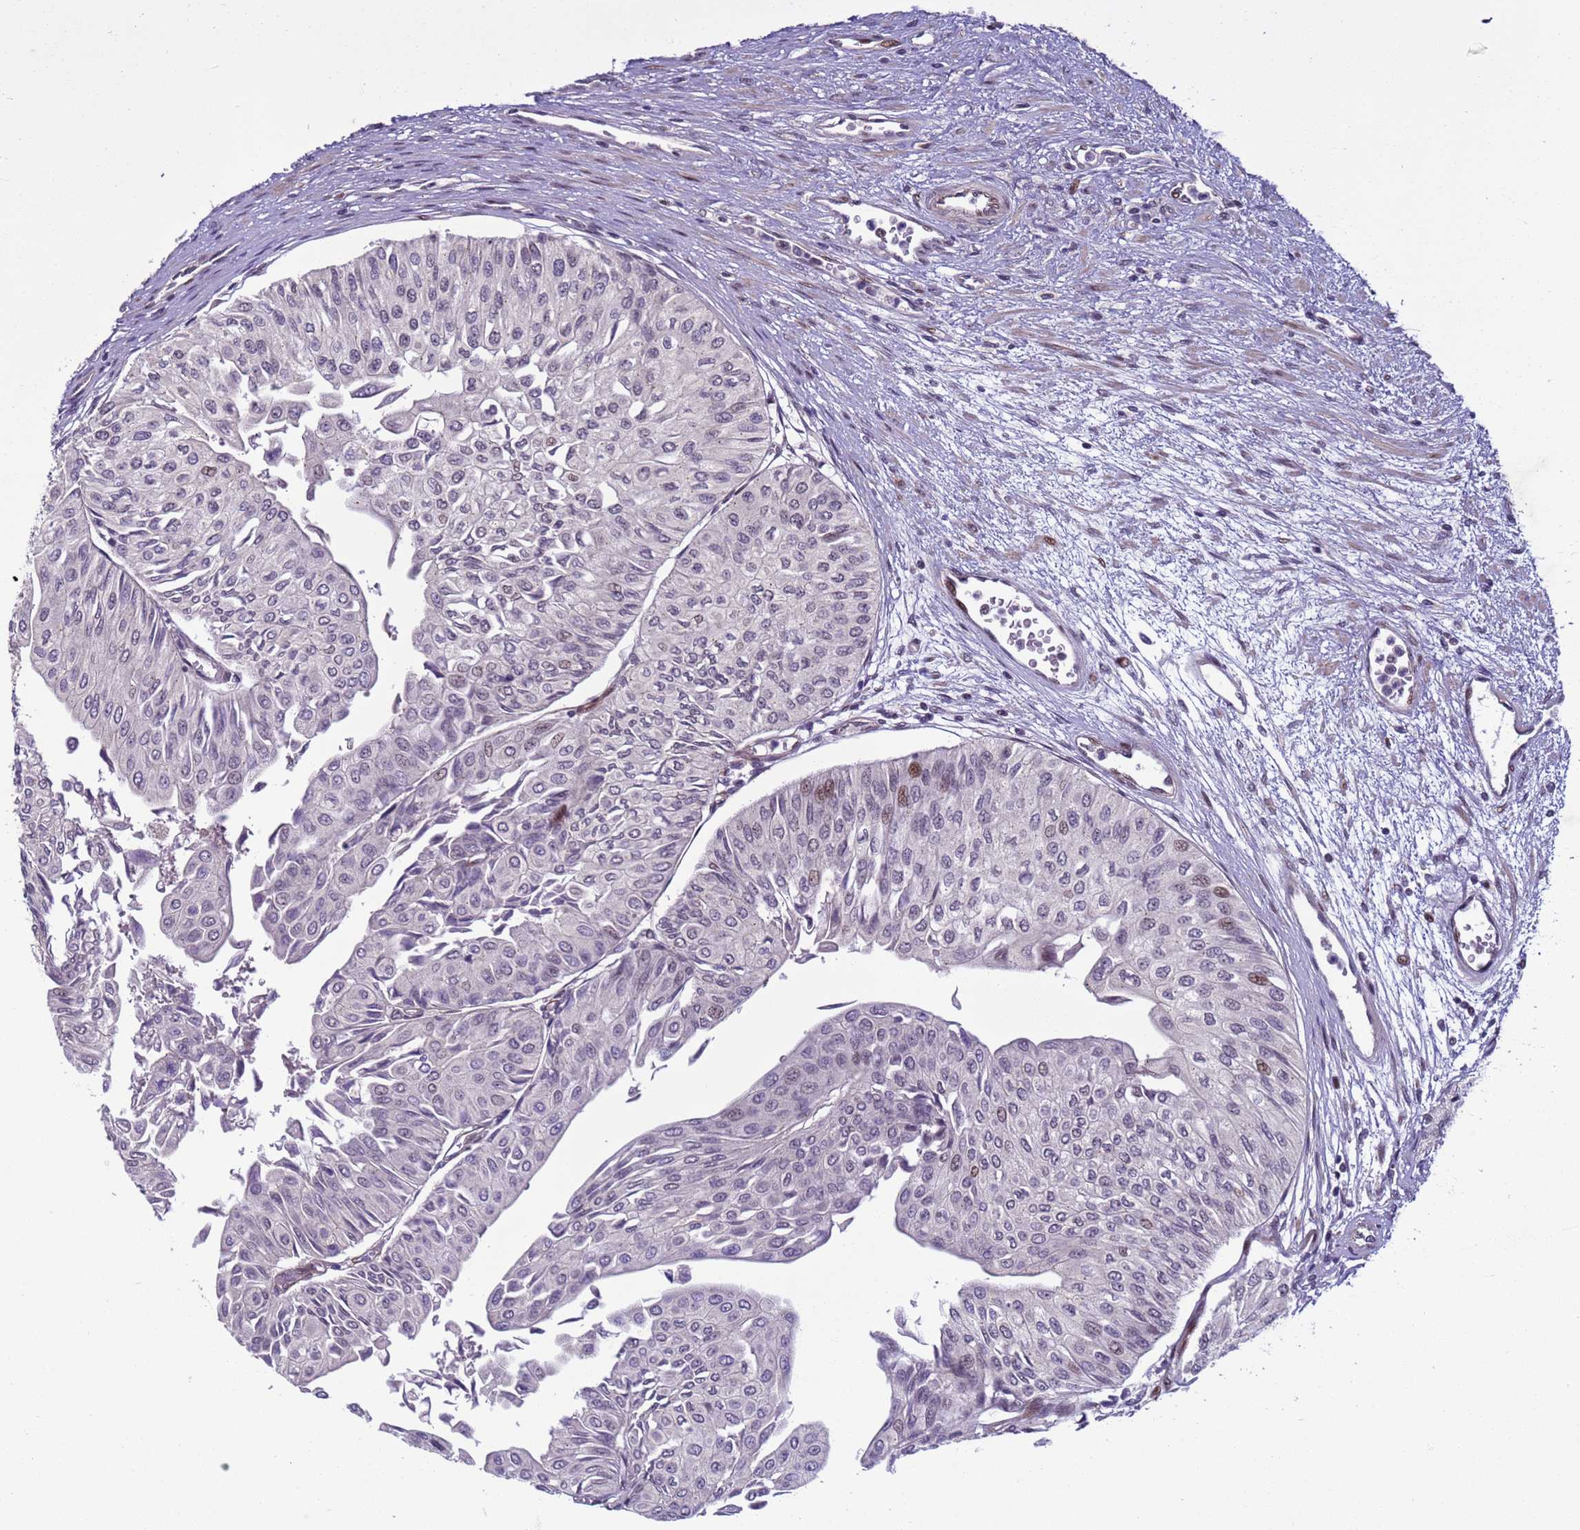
{"staining": {"intensity": "negative", "quantity": "none", "location": "none"}, "tissue": "urothelial cancer", "cell_type": "Tumor cells", "image_type": "cancer", "snomed": [{"axis": "morphology", "description": "Urothelial carcinoma, Low grade"}, {"axis": "topography", "description": "Urinary bladder"}], "caption": "IHC of urothelial cancer reveals no staining in tumor cells. (Stains: DAB immunohistochemistry with hematoxylin counter stain, Microscopy: brightfield microscopy at high magnification).", "gene": "SHC3", "patient": {"sex": "male", "age": 67}}